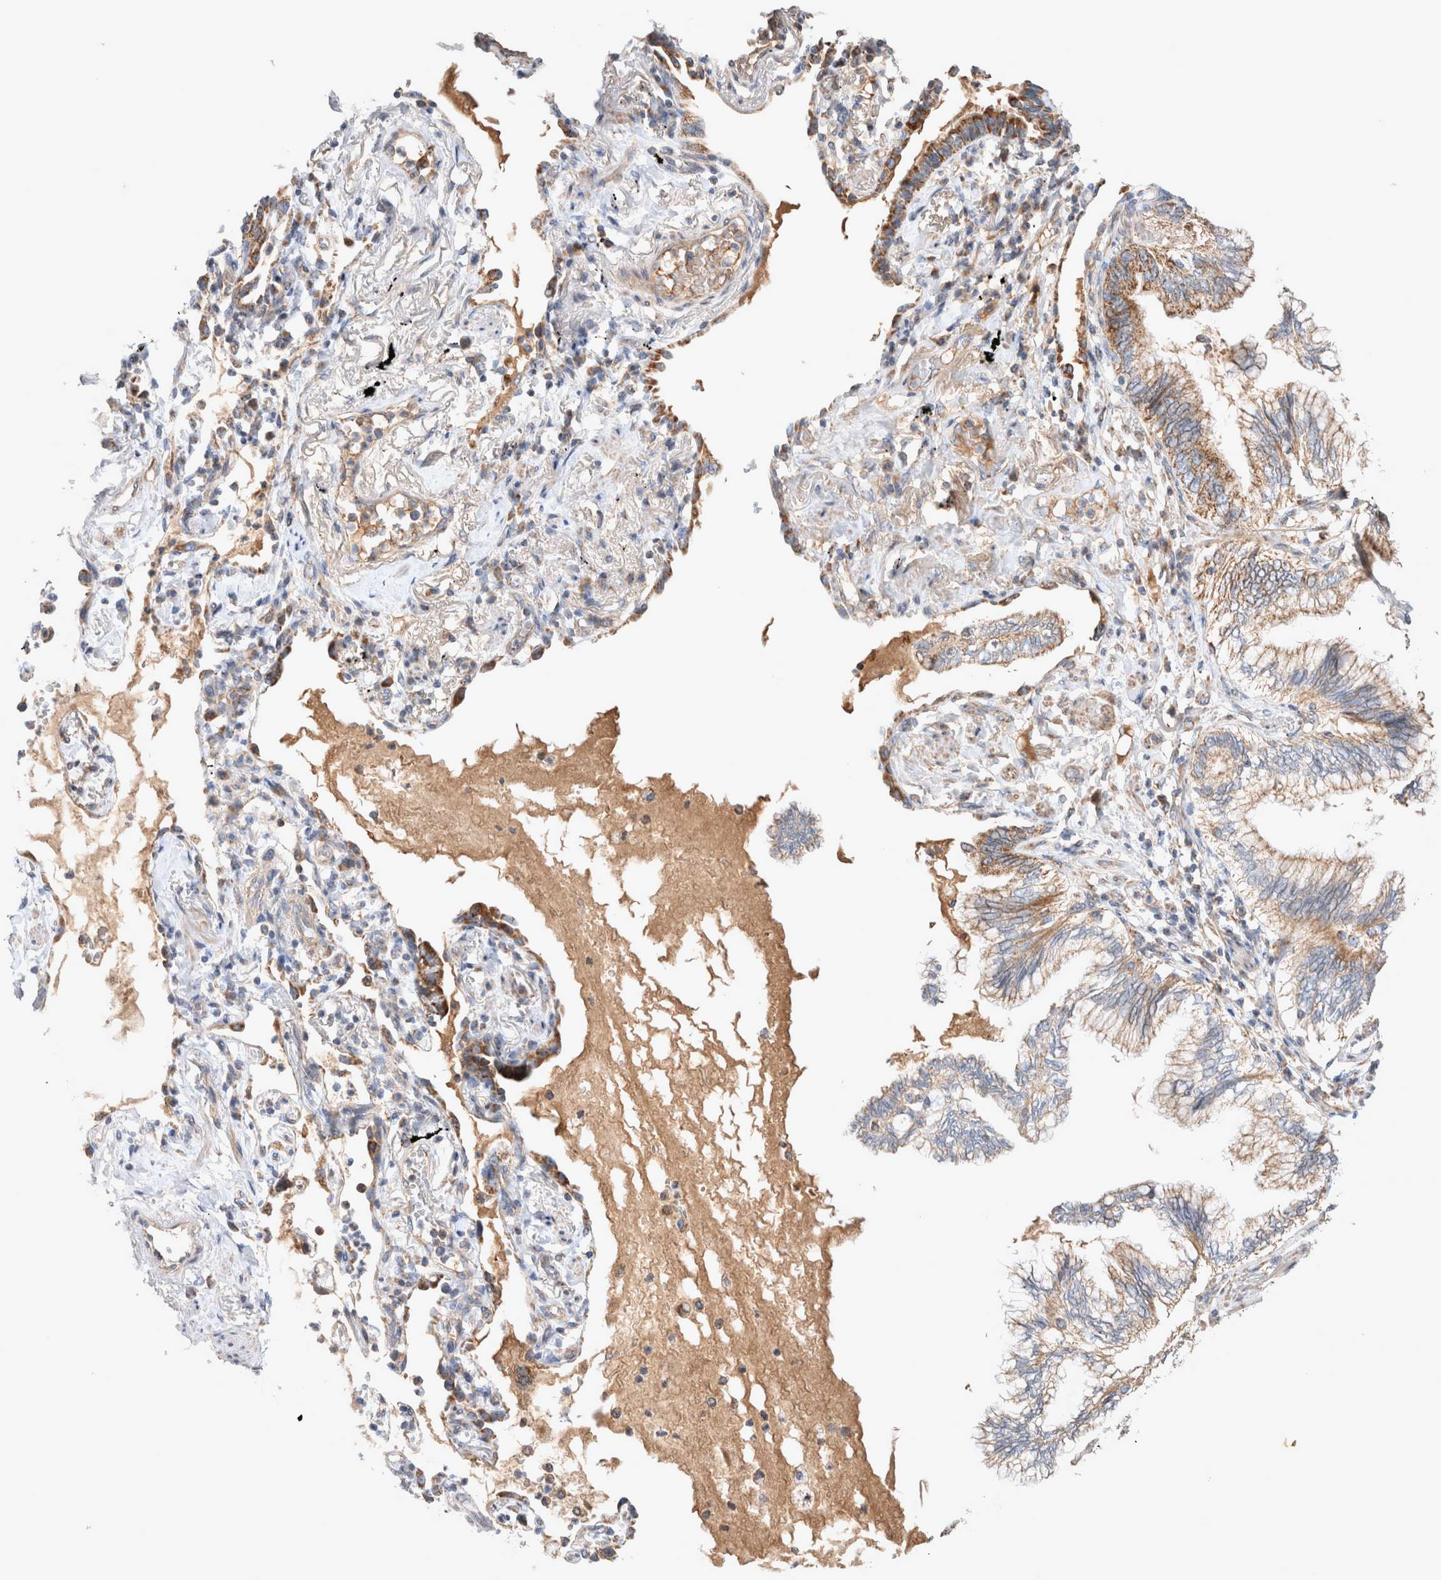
{"staining": {"intensity": "moderate", "quantity": ">75%", "location": "cytoplasmic/membranous"}, "tissue": "lung cancer", "cell_type": "Tumor cells", "image_type": "cancer", "snomed": [{"axis": "morphology", "description": "Adenocarcinoma, NOS"}, {"axis": "topography", "description": "Lung"}], "caption": "A medium amount of moderate cytoplasmic/membranous staining is seen in about >75% of tumor cells in lung adenocarcinoma tissue.", "gene": "MRPS28", "patient": {"sex": "female", "age": 70}}